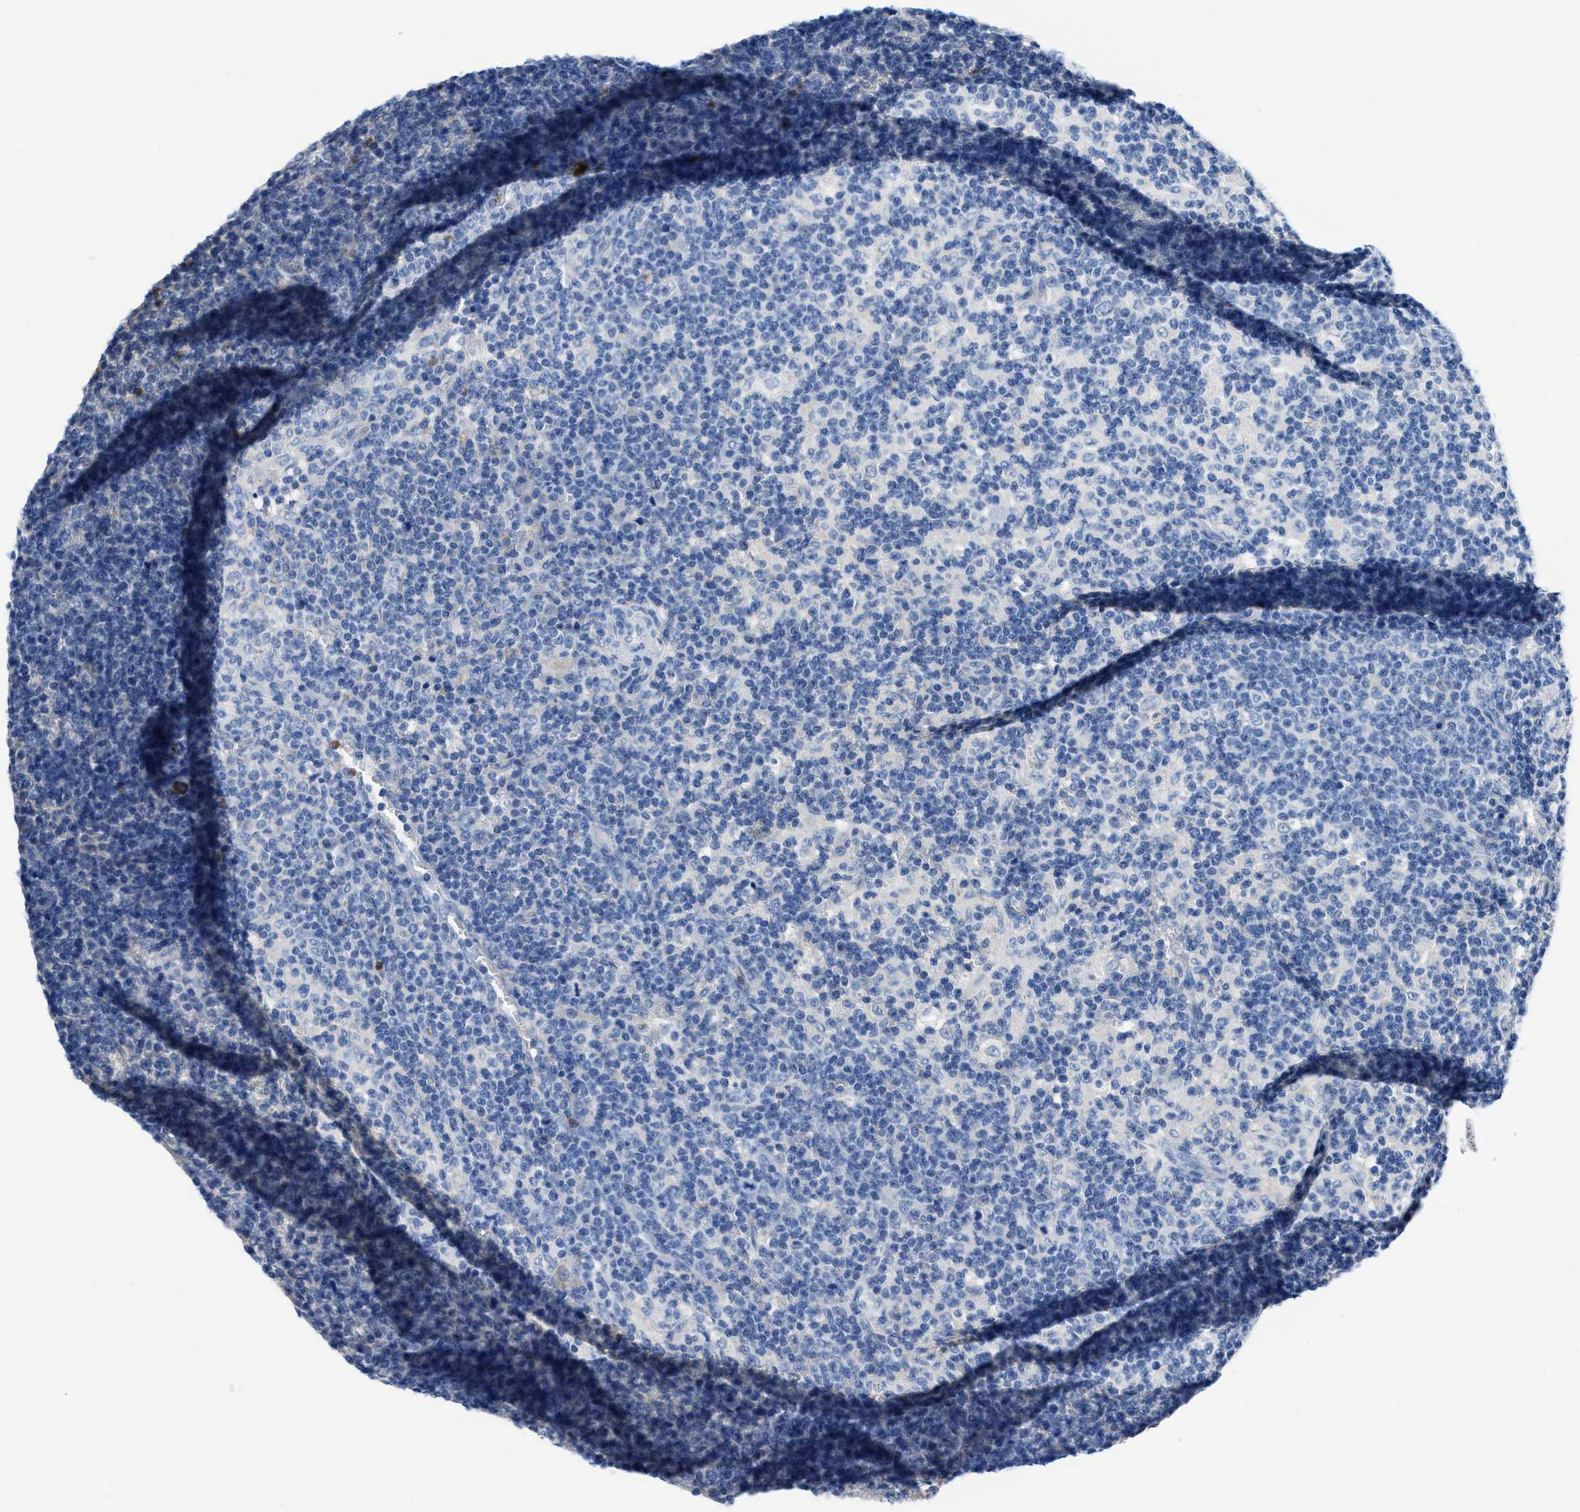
{"staining": {"intensity": "negative", "quantity": "none", "location": "none"}, "tissue": "lymph node", "cell_type": "Germinal center cells", "image_type": "normal", "snomed": [{"axis": "morphology", "description": "Normal tissue, NOS"}, {"axis": "morphology", "description": "Inflammation, NOS"}, {"axis": "topography", "description": "Lymph node"}], "caption": "This is an IHC micrograph of unremarkable human lymph node. There is no staining in germinal center cells.", "gene": "NEB", "patient": {"sex": "male", "age": 55}}